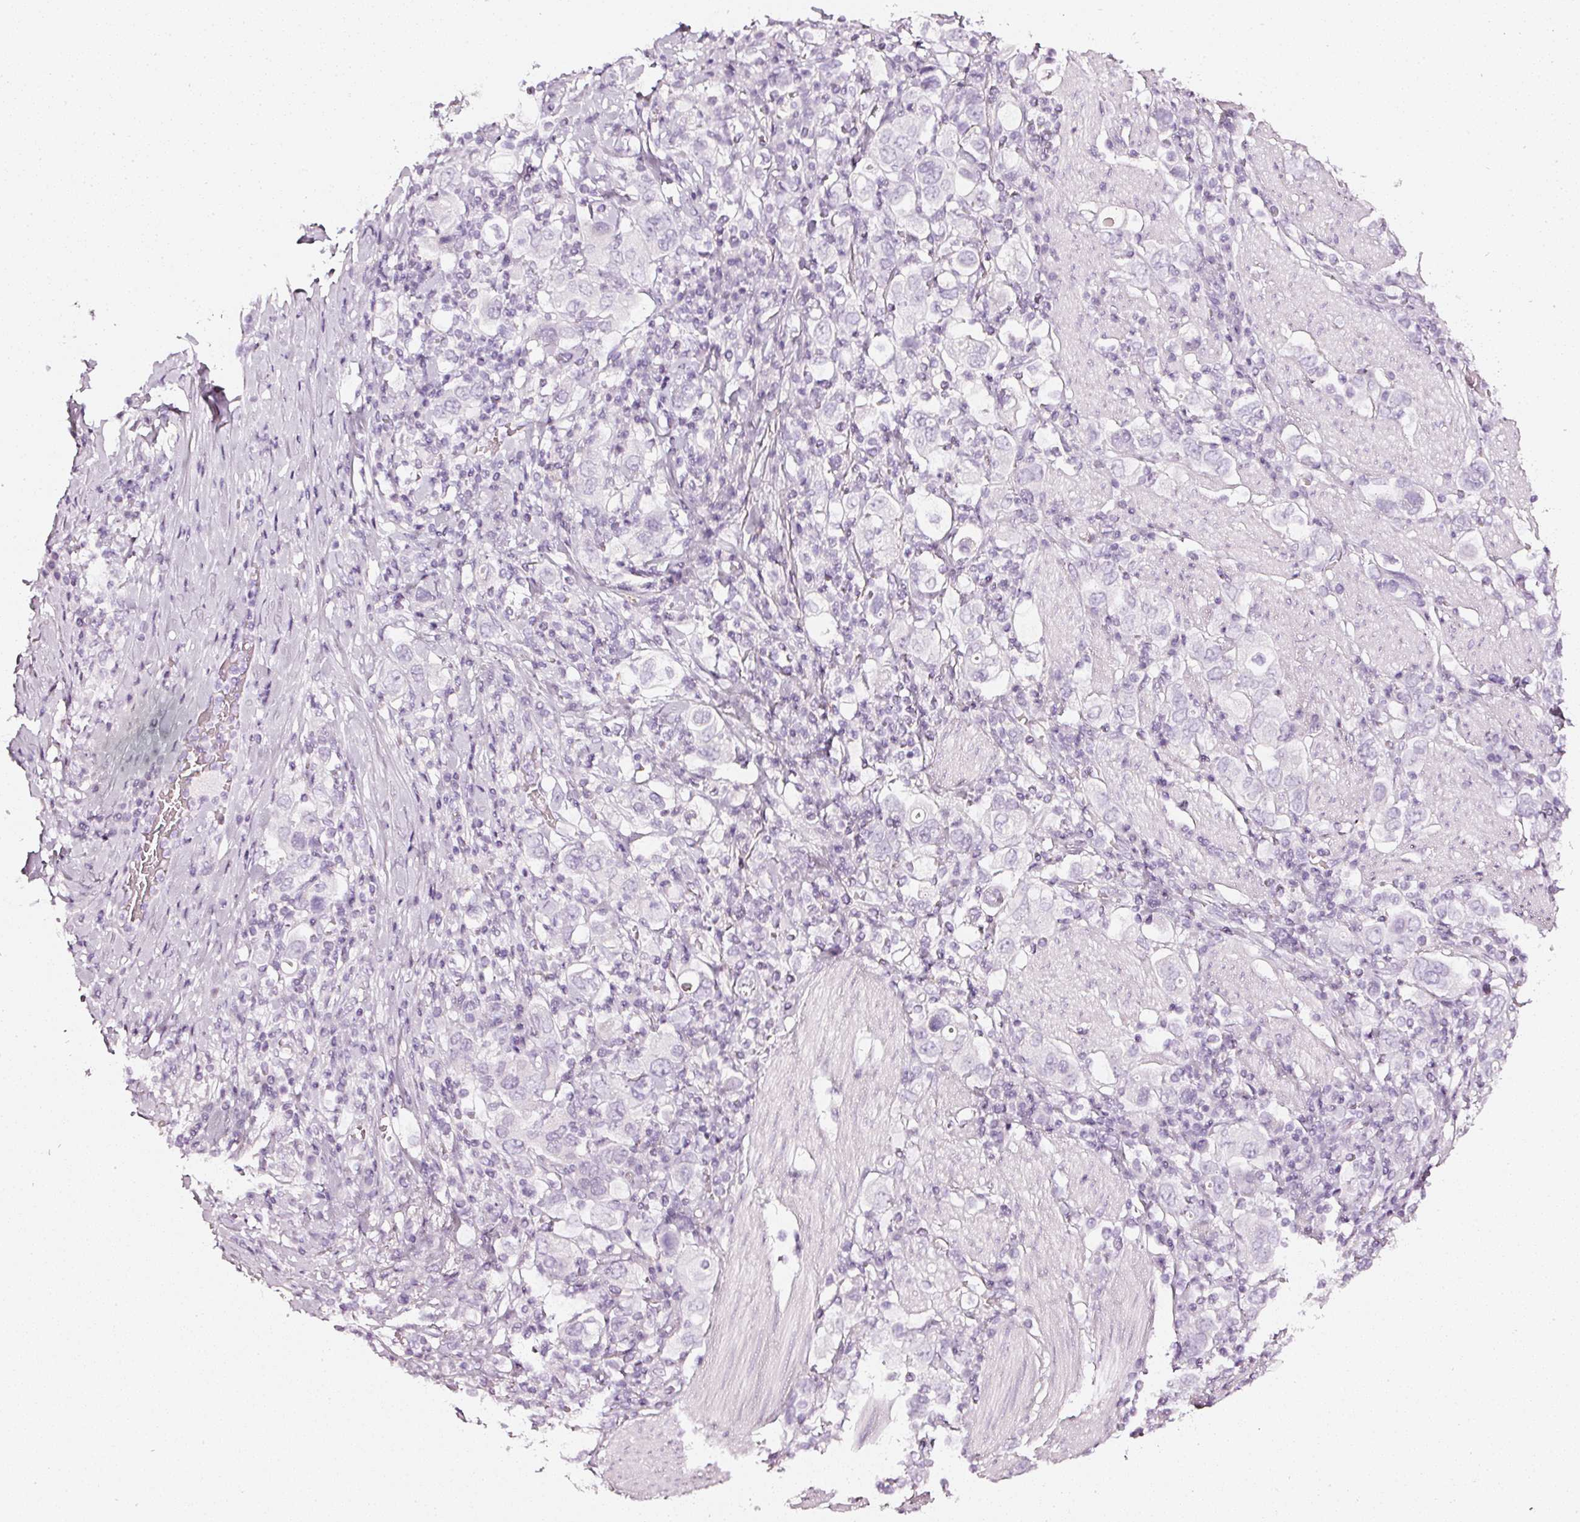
{"staining": {"intensity": "negative", "quantity": "none", "location": "none"}, "tissue": "stomach cancer", "cell_type": "Tumor cells", "image_type": "cancer", "snomed": [{"axis": "morphology", "description": "Adenocarcinoma, NOS"}, {"axis": "topography", "description": "Stomach, upper"}], "caption": "Human adenocarcinoma (stomach) stained for a protein using IHC displays no expression in tumor cells.", "gene": "CNP", "patient": {"sex": "male", "age": 62}}